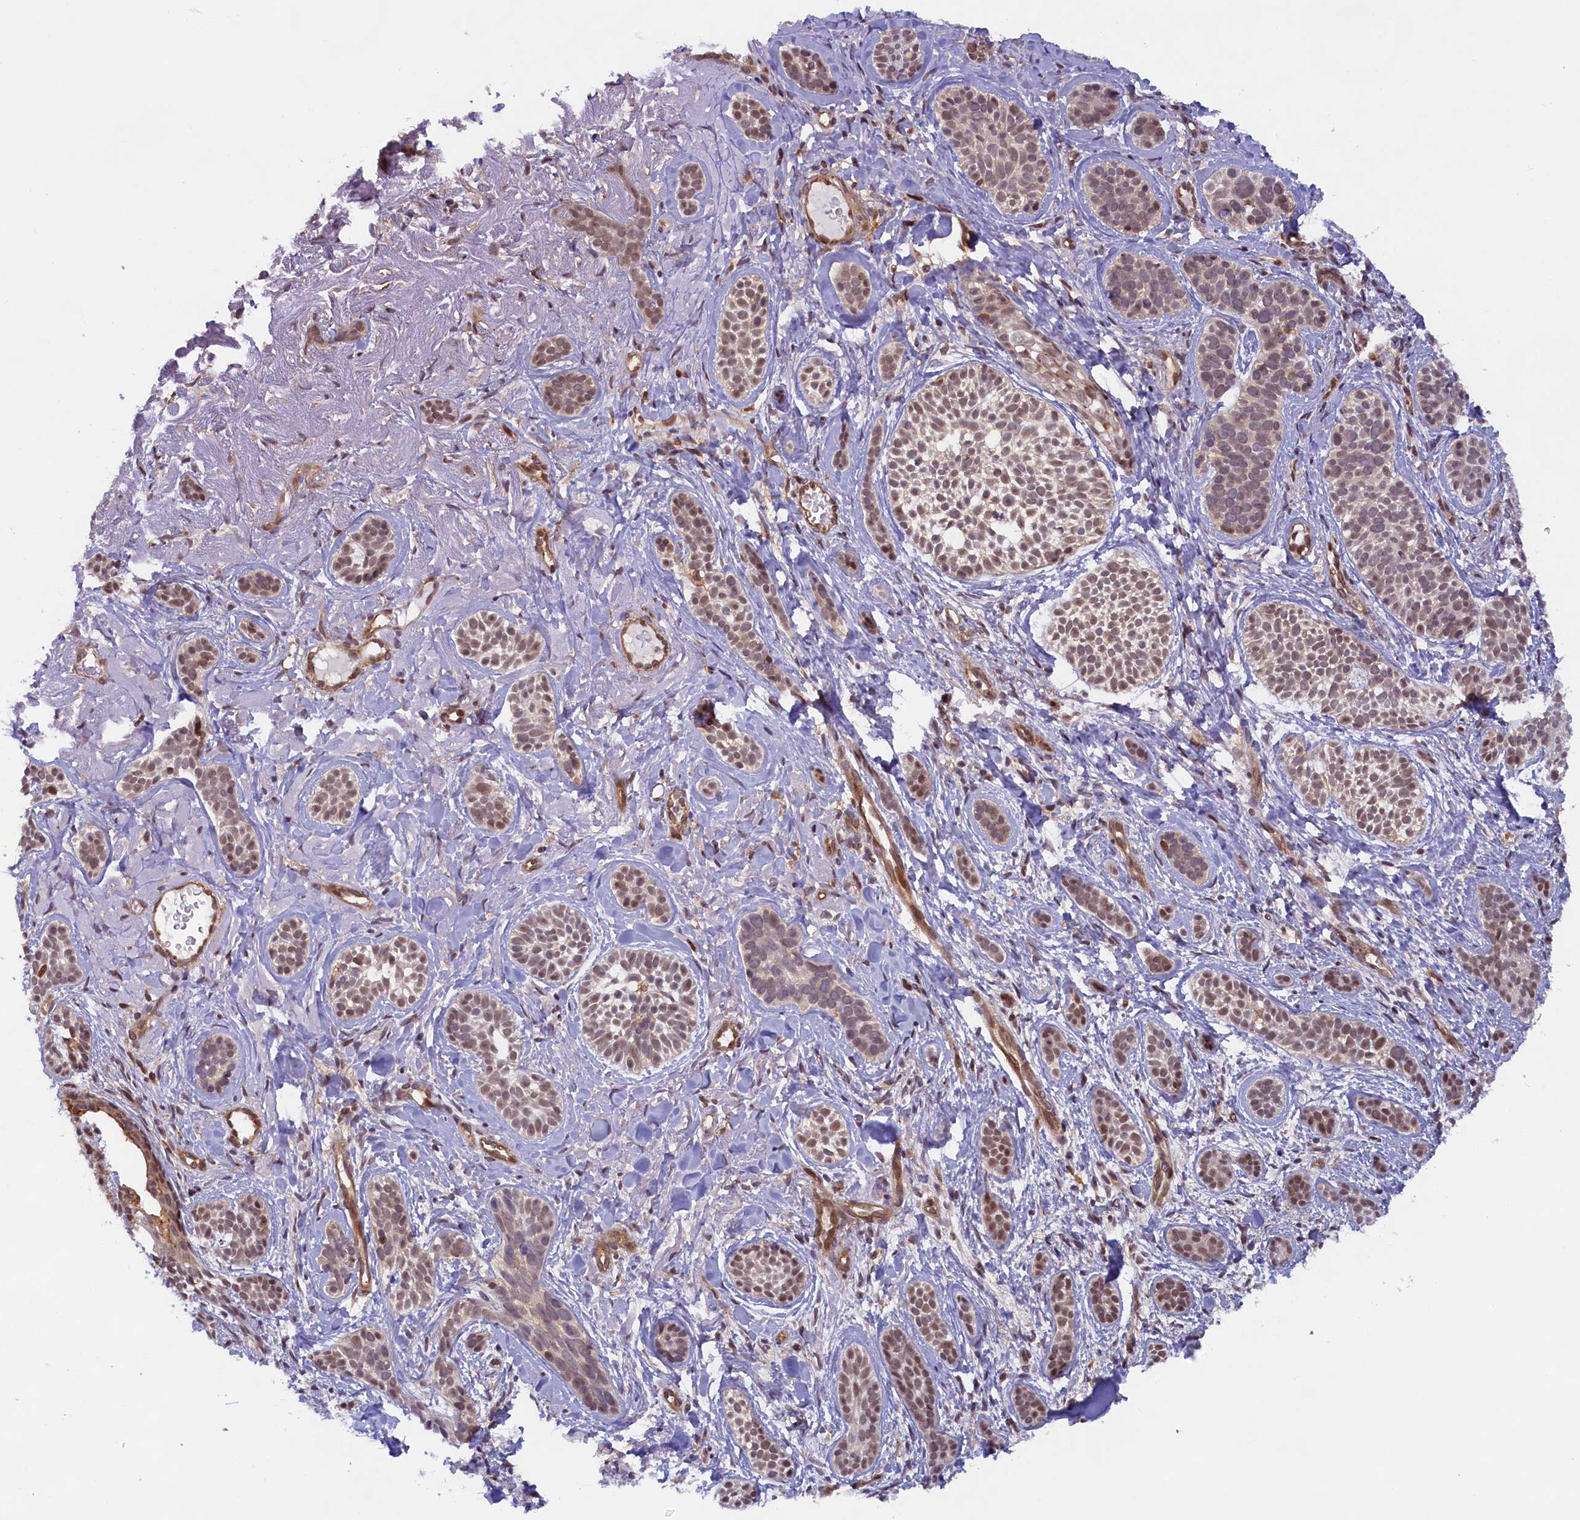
{"staining": {"intensity": "weak", "quantity": ">75%", "location": "nuclear"}, "tissue": "skin cancer", "cell_type": "Tumor cells", "image_type": "cancer", "snomed": [{"axis": "morphology", "description": "Basal cell carcinoma"}, {"axis": "topography", "description": "Skin"}], "caption": "Brown immunohistochemical staining in skin cancer (basal cell carcinoma) shows weak nuclear expression in about >75% of tumor cells. Ihc stains the protein of interest in brown and the nuclei are stained blue.", "gene": "FCHO1", "patient": {"sex": "male", "age": 71}}